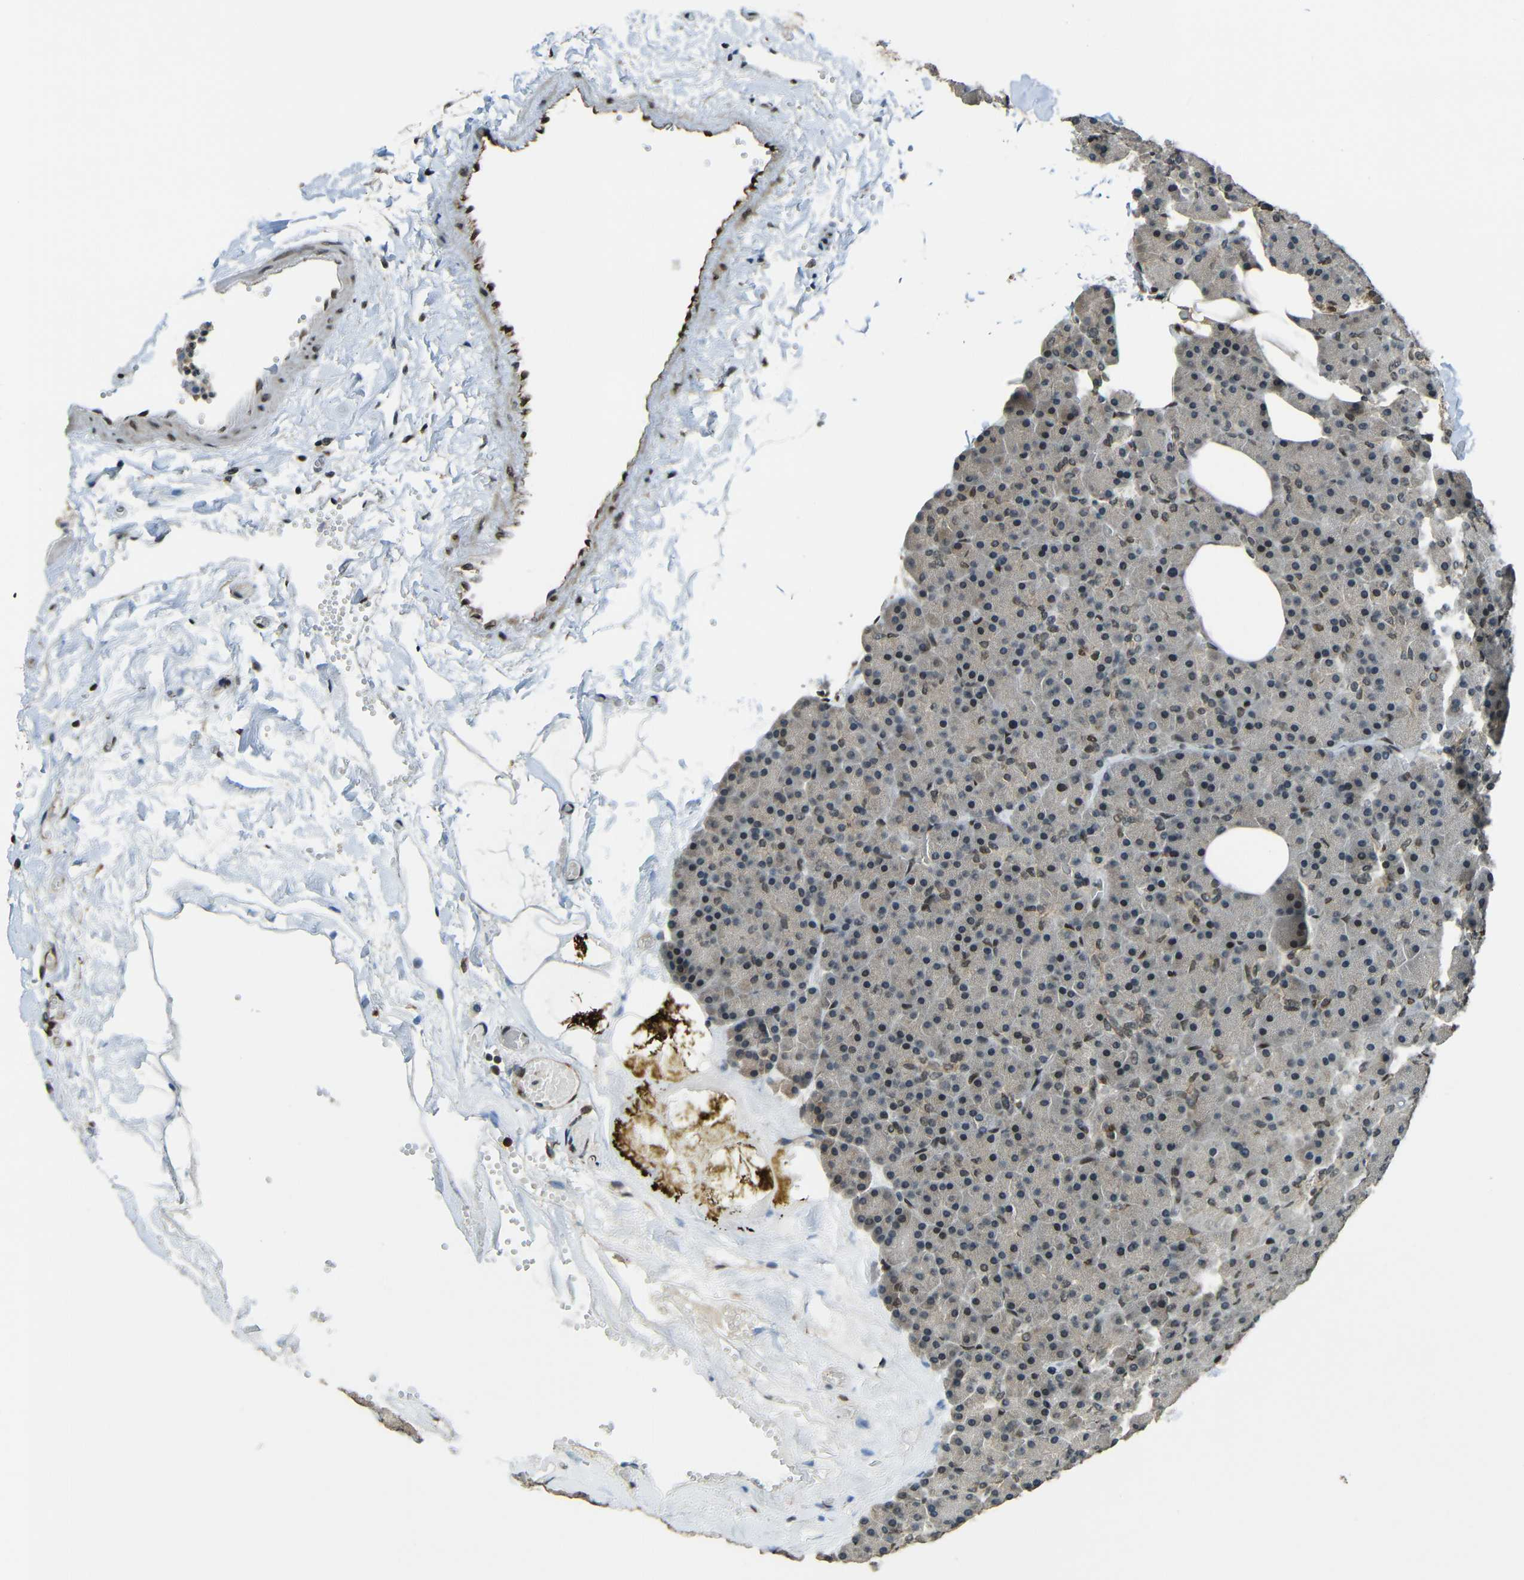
{"staining": {"intensity": "weak", "quantity": "25%-75%", "location": "nuclear"}, "tissue": "pancreas", "cell_type": "Exocrine glandular cells", "image_type": "normal", "snomed": [{"axis": "morphology", "description": "Normal tissue, NOS"}, {"axis": "topography", "description": "Pancreas"}], "caption": "High-power microscopy captured an immunohistochemistry image of unremarkable pancreas, revealing weak nuclear expression in approximately 25%-75% of exocrine glandular cells.", "gene": "PSIP1", "patient": {"sex": "female", "age": 35}}